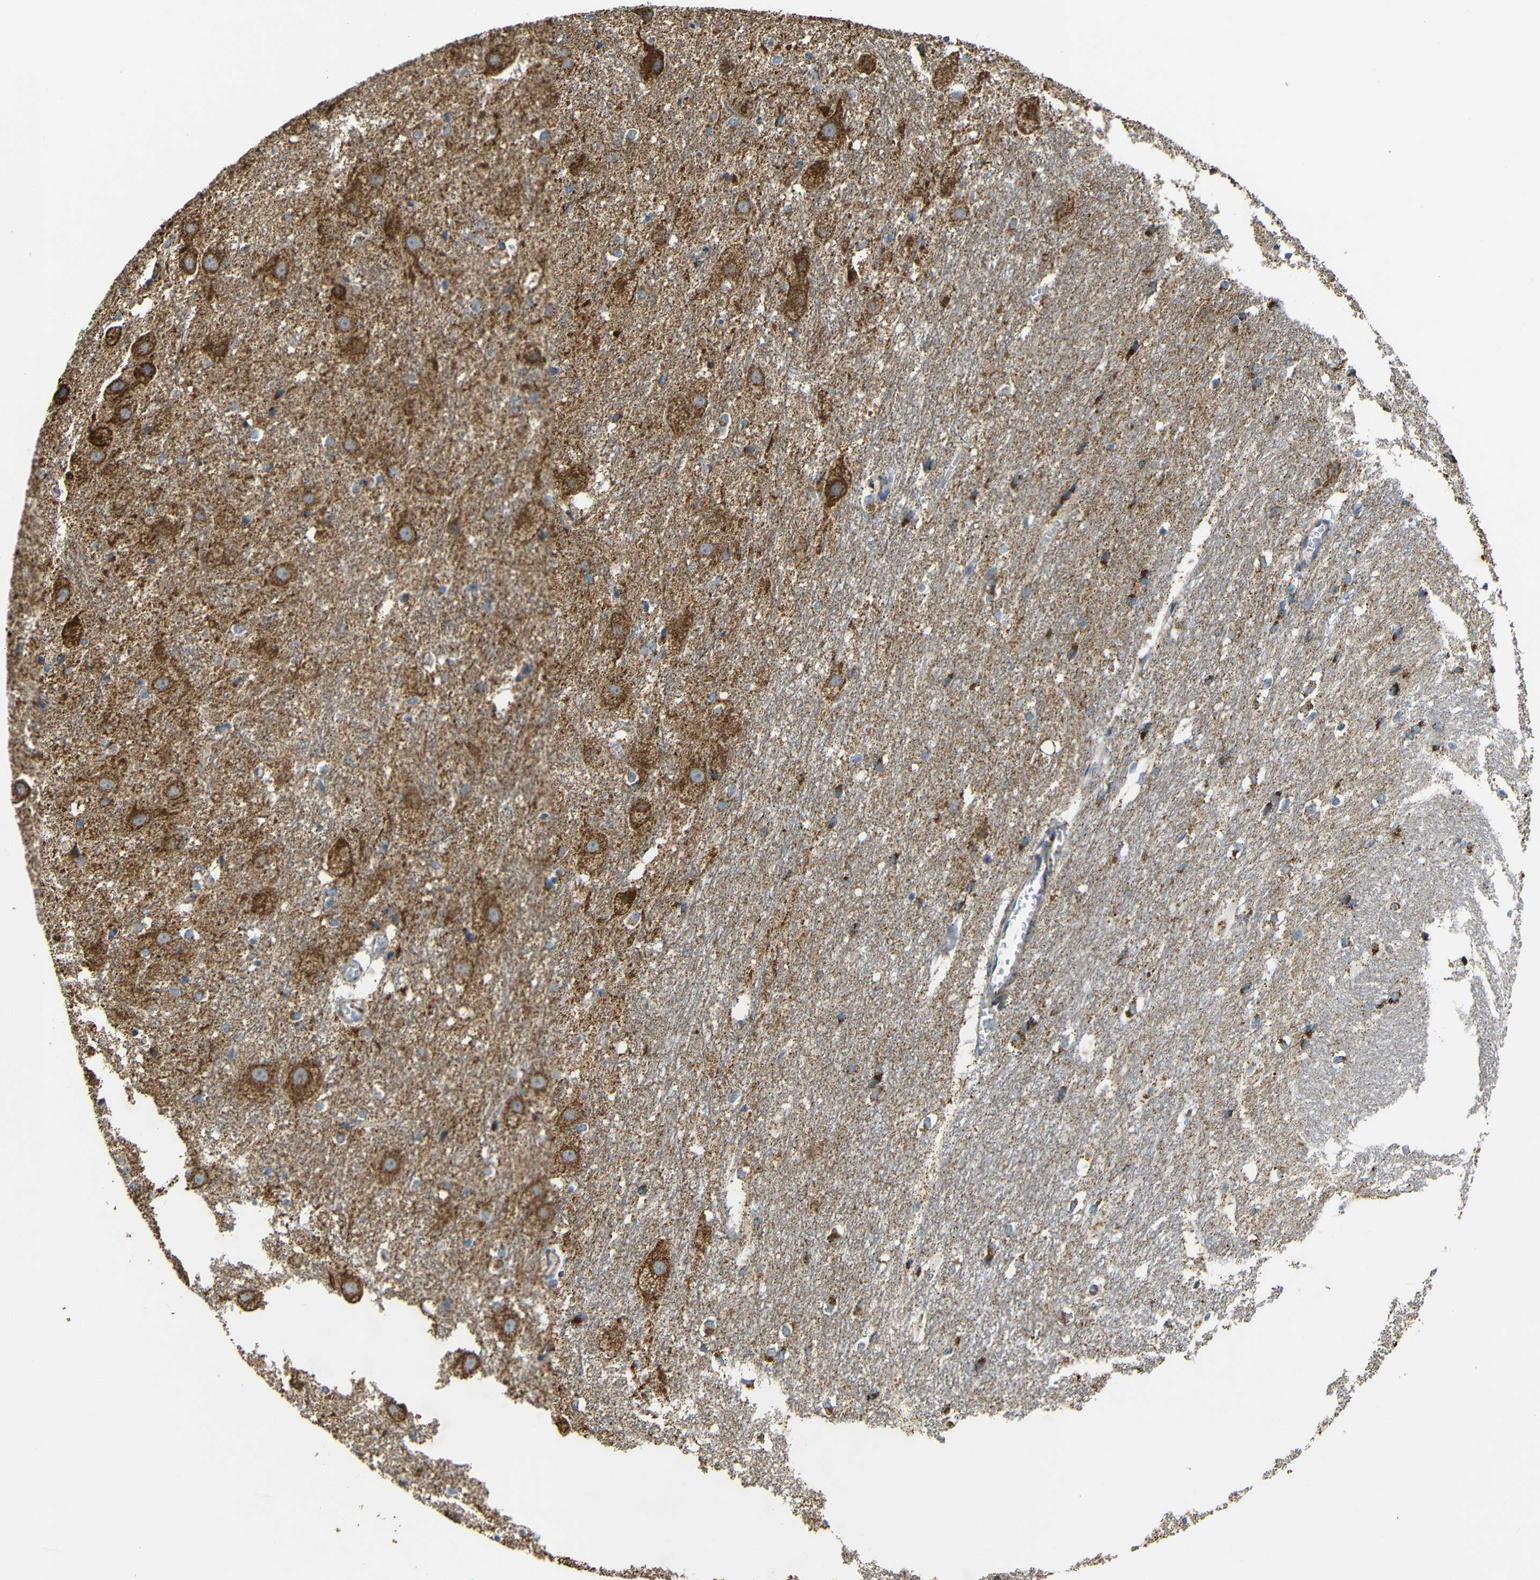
{"staining": {"intensity": "strong", "quantity": "25%-75%", "location": "cytoplasmic/membranous"}, "tissue": "hippocampus", "cell_type": "Glial cells", "image_type": "normal", "snomed": [{"axis": "morphology", "description": "Normal tissue, NOS"}, {"axis": "topography", "description": "Hippocampus"}], "caption": "A histopathology image of hippocampus stained for a protein exhibits strong cytoplasmic/membranous brown staining in glial cells.", "gene": "NR3C2", "patient": {"sex": "female", "age": 19}}